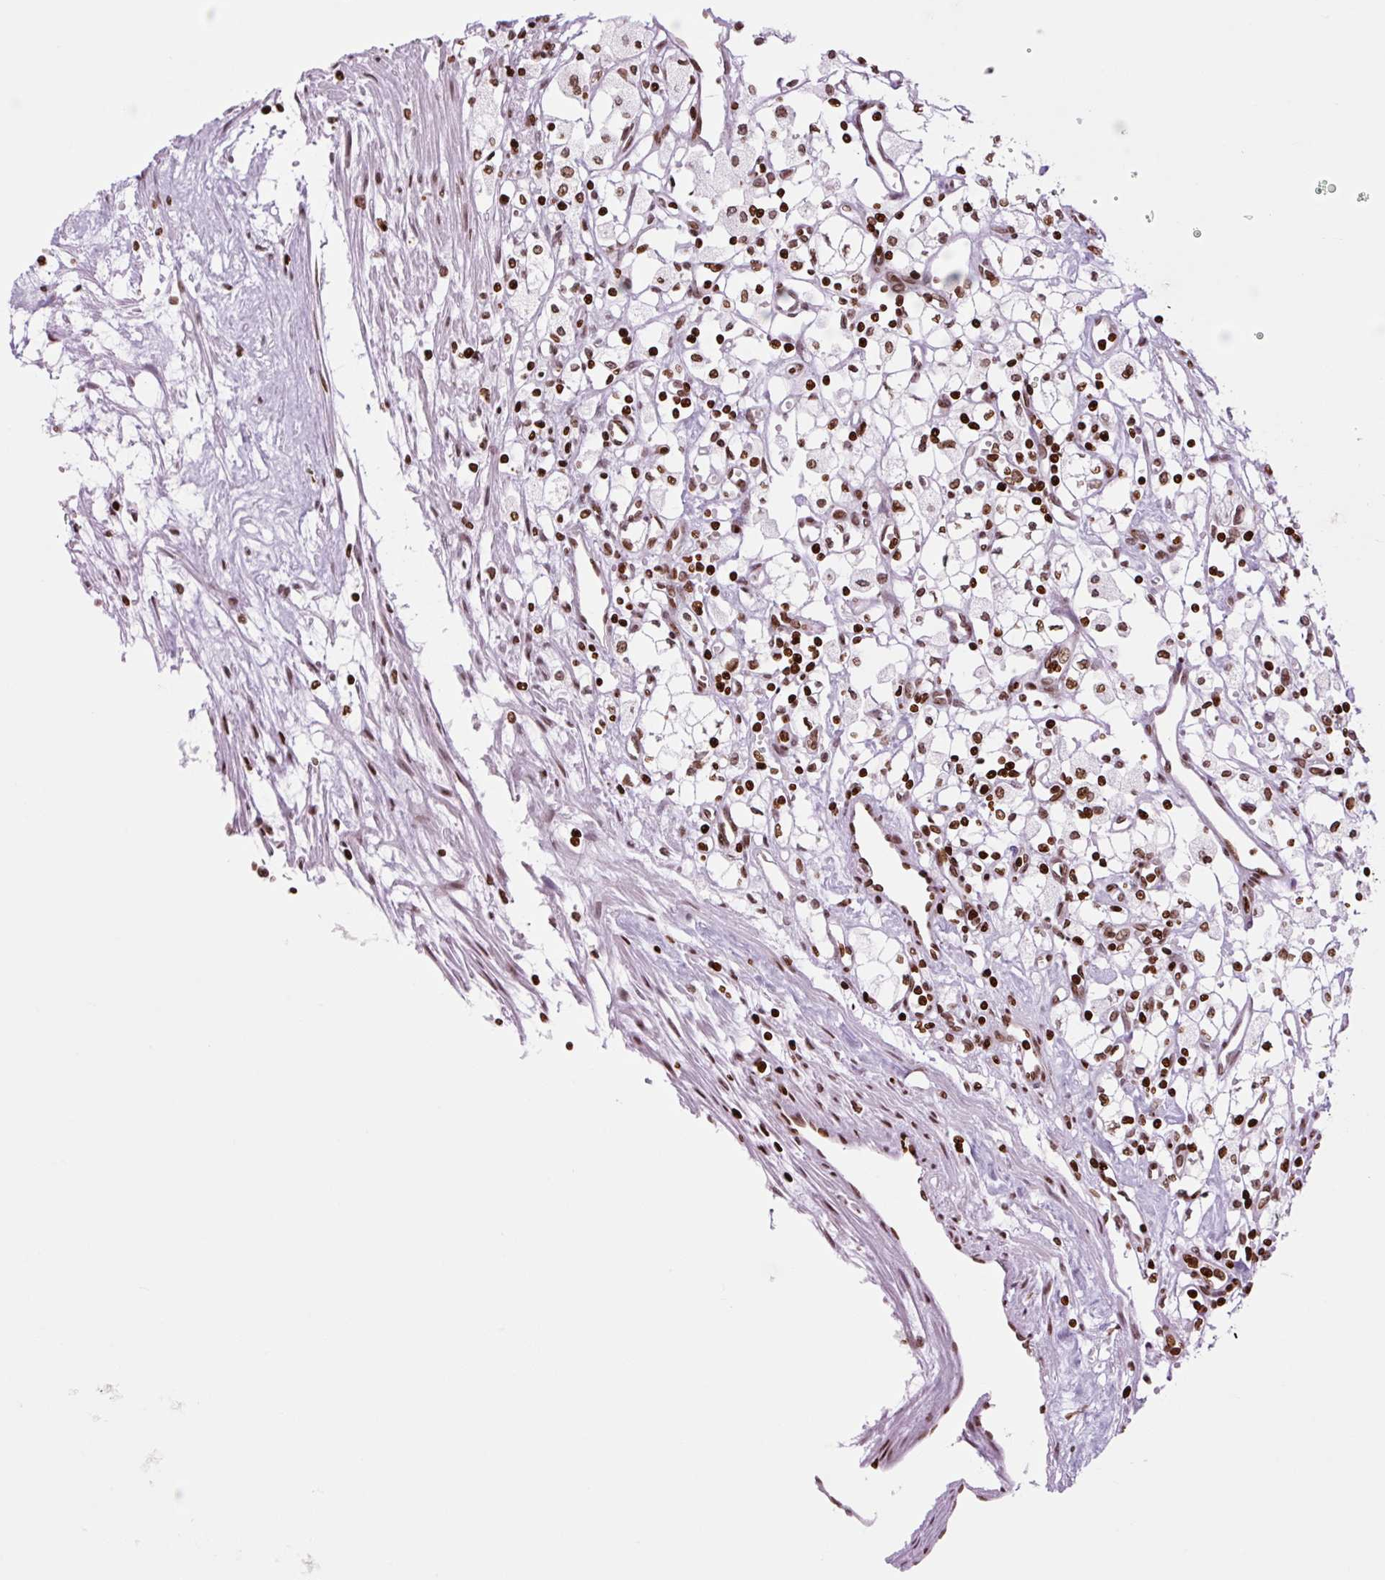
{"staining": {"intensity": "strong", "quantity": ">75%", "location": "nuclear"}, "tissue": "renal cancer", "cell_type": "Tumor cells", "image_type": "cancer", "snomed": [{"axis": "morphology", "description": "Adenocarcinoma, NOS"}, {"axis": "topography", "description": "Kidney"}], "caption": "Immunohistochemistry (IHC) image of human renal cancer (adenocarcinoma) stained for a protein (brown), which reveals high levels of strong nuclear positivity in about >75% of tumor cells.", "gene": "H1-3", "patient": {"sex": "male", "age": 59}}